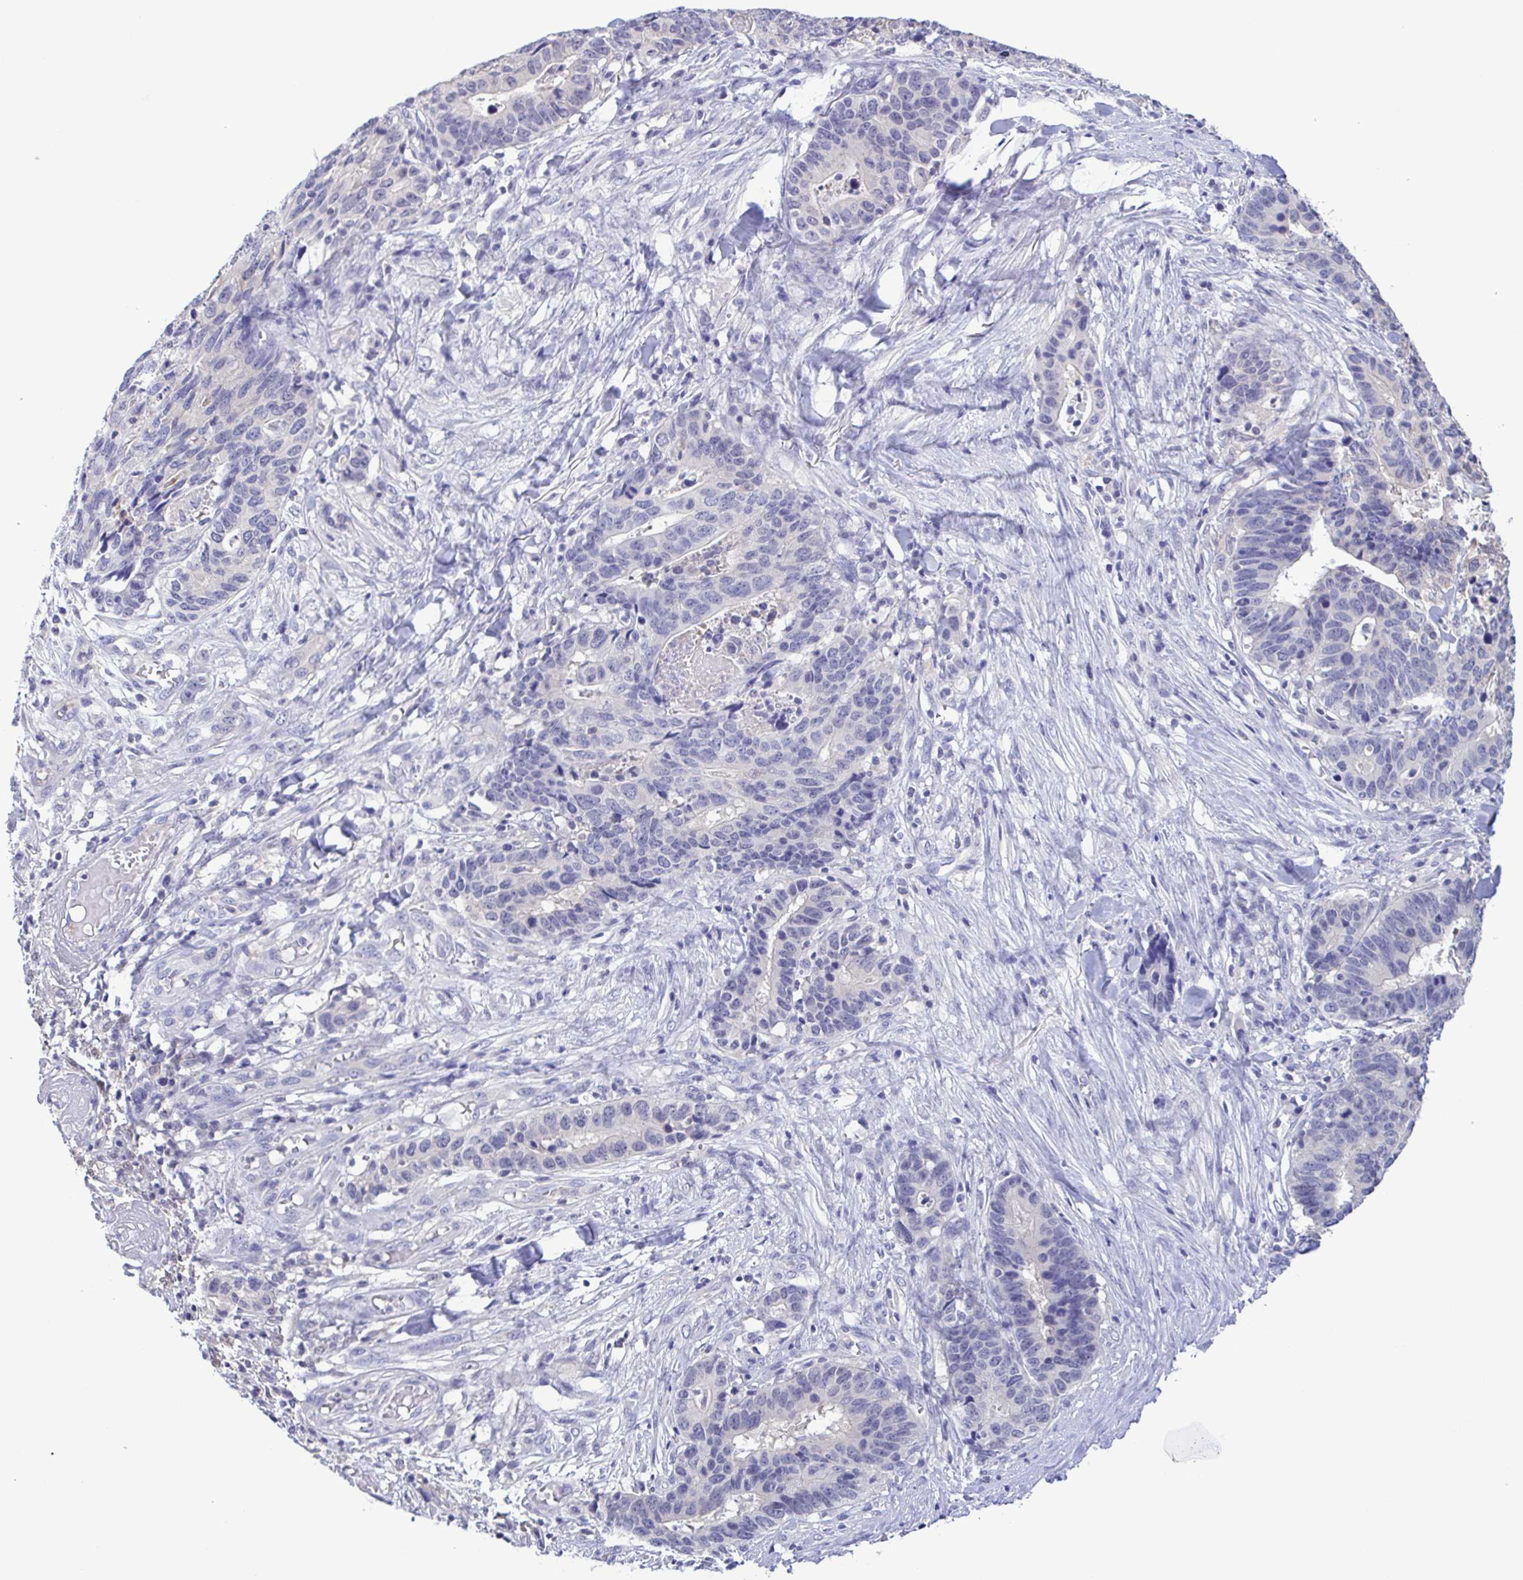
{"staining": {"intensity": "negative", "quantity": "none", "location": "none"}, "tissue": "stomach cancer", "cell_type": "Tumor cells", "image_type": "cancer", "snomed": [{"axis": "morphology", "description": "Adenocarcinoma, NOS"}, {"axis": "topography", "description": "Stomach, upper"}], "caption": "There is no significant expression in tumor cells of stomach adenocarcinoma.", "gene": "LDHC", "patient": {"sex": "female", "age": 67}}